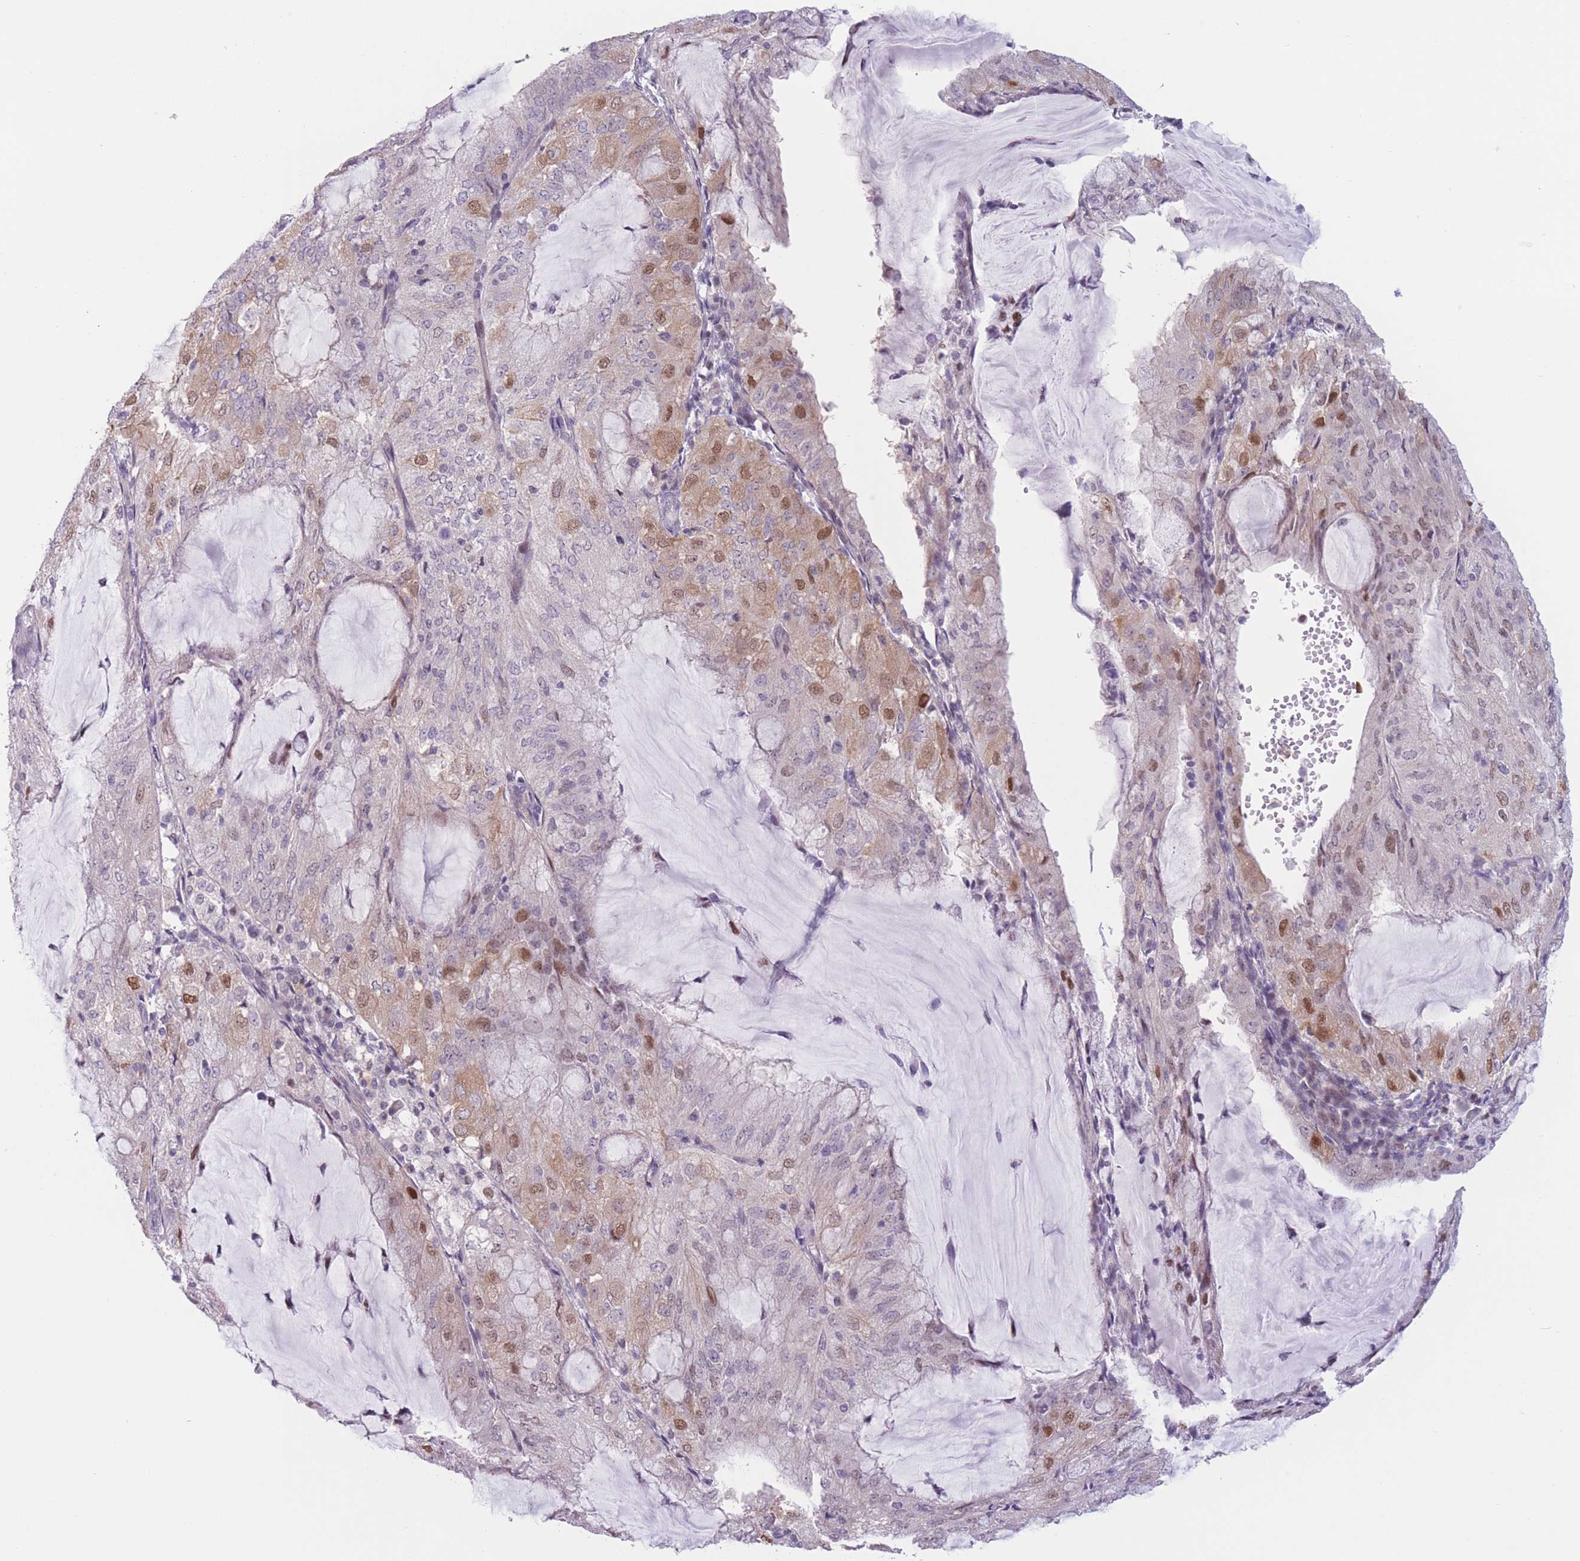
{"staining": {"intensity": "moderate", "quantity": "<25%", "location": "nuclear"}, "tissue": "endometrial cancer", "cell_type": "Tumor cells", "image_type": "cancer", "snomed": [{"axis": "morphology", "description": "Adenocarcinoma, NOS"}, {"axis": "topography", "description": "Endometrium"}], "caption": "This image demonstrates endometrial cancer (adenocarcinoma) stained with immunohistochemistry (IHC) to label a protein in brown. The nuclear of tumor cells show moderate positivity for the protein. Nuclei are counter-stained blue.", "gene": "ZNF439", "patient": {"sex": "female", "age": 81}}